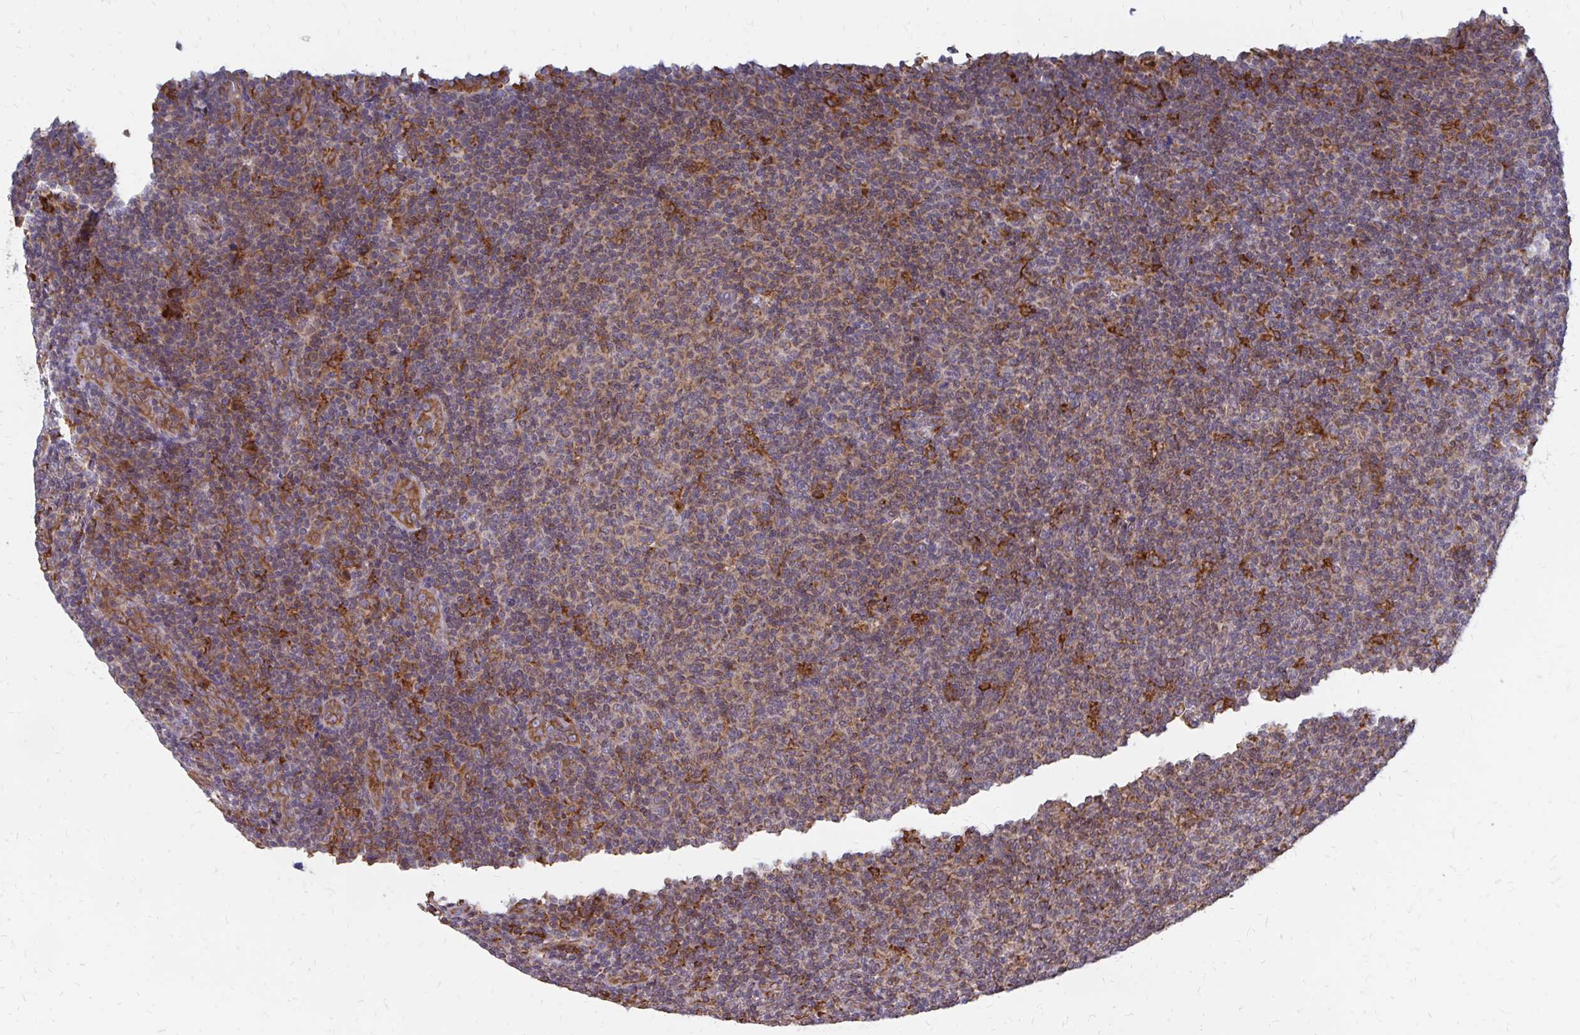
{"staining": {"intensity": "moderate", "quantity": "25%-75%", "location": "cytoplasmic/membranous"}, "tissue": "lymphoma", "cell_type": "Tumor cells", "image_type": "cancer", "snomed": [{"axis": "morphology", "description": "Malignant lymphoma, non-Hodgkin's type, Low grade"}, {"axis": "topography", "description": "Lymph node"}], "caption": "An immunohistochemistry micrograph of neoplastic tissue is shown. Protein staining in brown highlights moderate cytoplasmic/membranous positivity in malignant lymphoma, non-Hodgkin's type (low-grade) within tumor cells. Using DAB (brown) and hematoxylin (blue) stains, captured at high magnification using brightfield microscopy.", "gene": "PPP1R13L", "patient": {"sex": "male", "age": 66}}